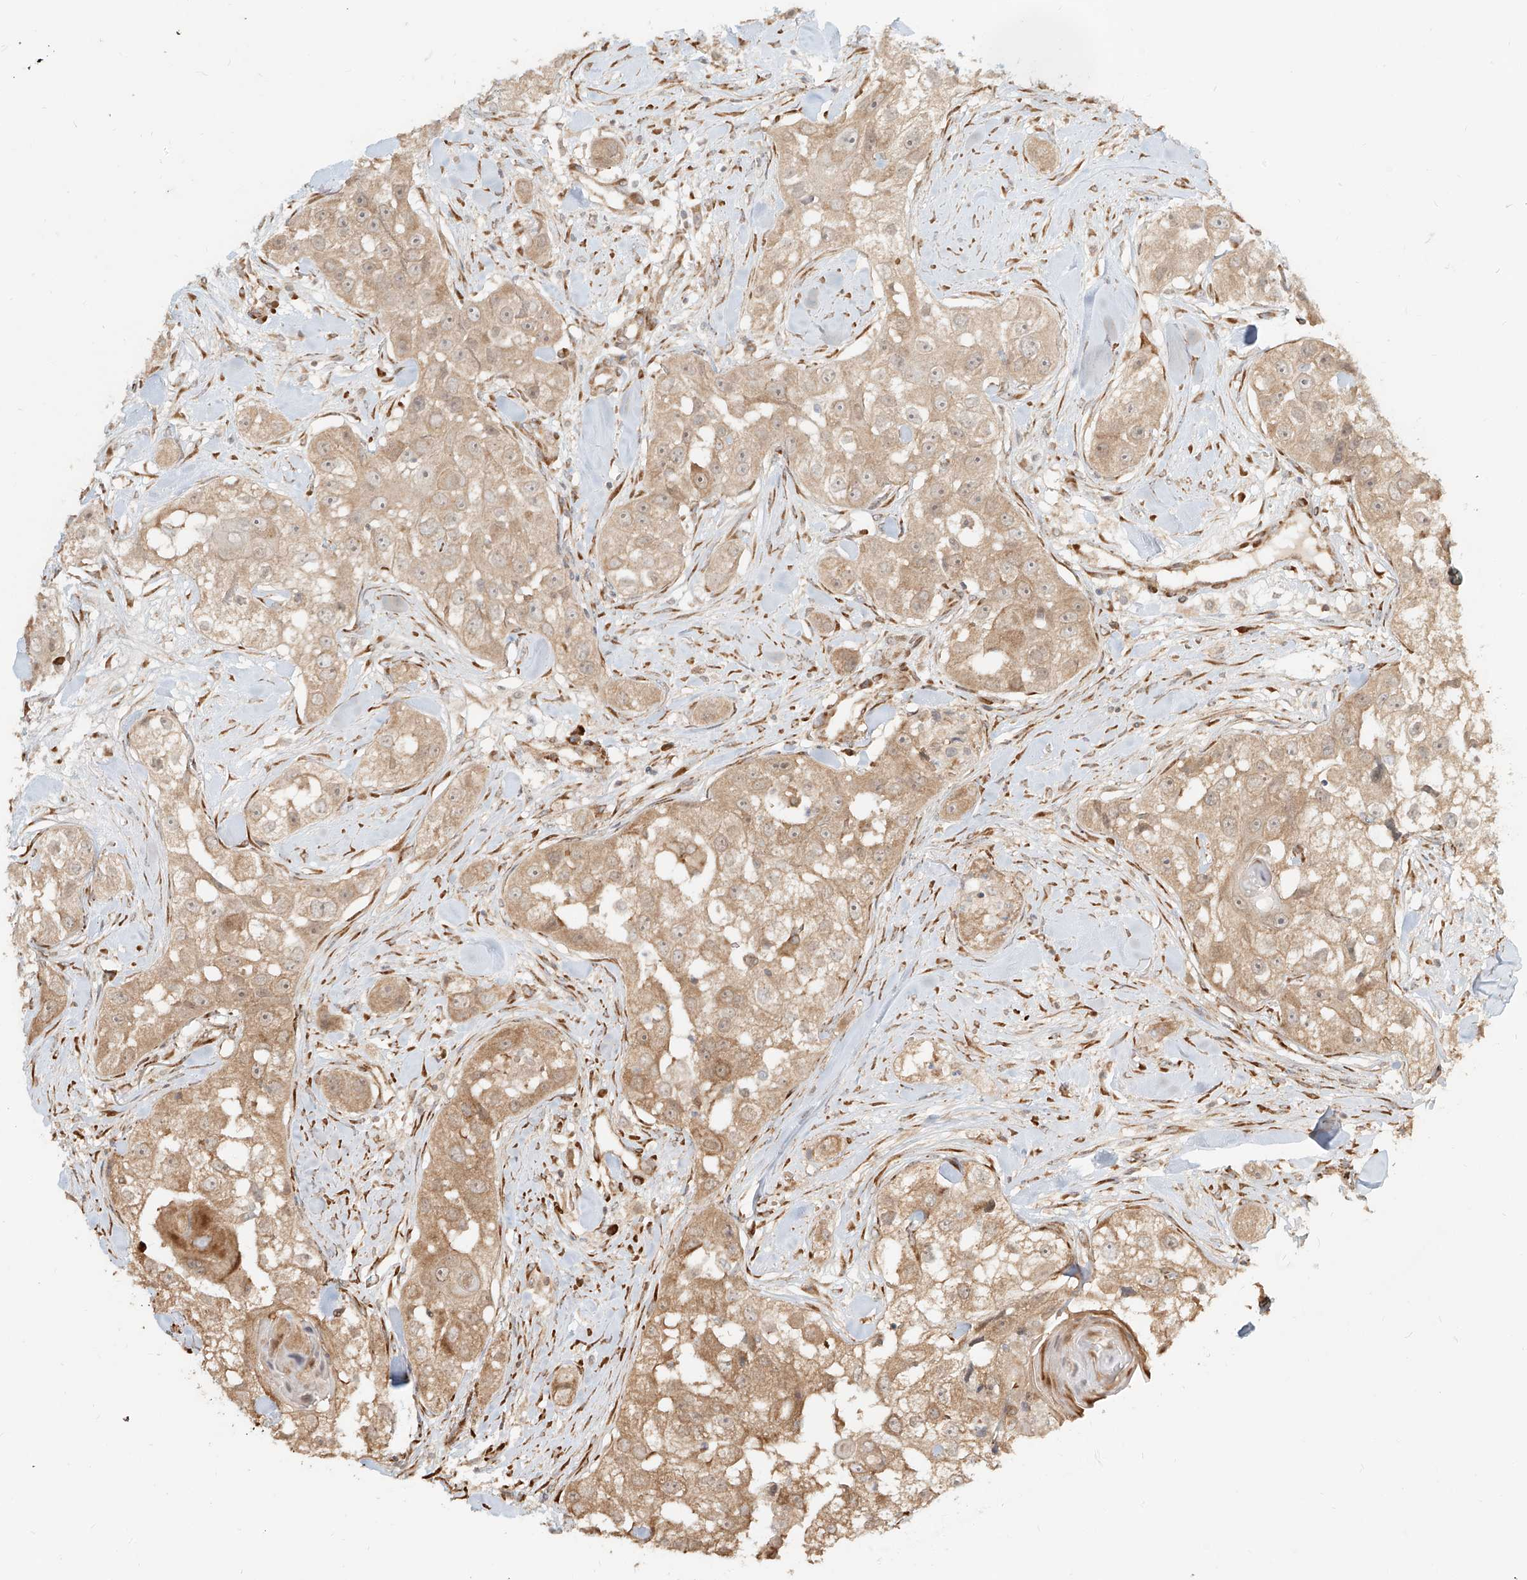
{"staining": {"intensity": "moderate", "quantity": ">75%", "location": "cytoplasmic/membranous"}, "tissue": "head and neck cancer", "cell_type": "Tumor cells", "image_type": "cancer", "snomed": [{"axis": "morphology", "description": "Normal tissue, NOS"}, {"axis": "morphology", "description": "Squamous cell carcinoma, NOS"}, {"axis": "topography", "description": "Skeletal muscle"}, {"axis": "topography", "description": "Head-Neck"}], "caption": "This photomicrograph exhibits head and neck cancer (squamous cell carcinoma) stained with IHC to label a protein in brown. The cytoplasmic/membranous of tumor cells show moderate positivity for the protein. Nuclei are counter-stained blue.", "gene": "UBE2K", "patient": {"sex": "male", "age": 51}}